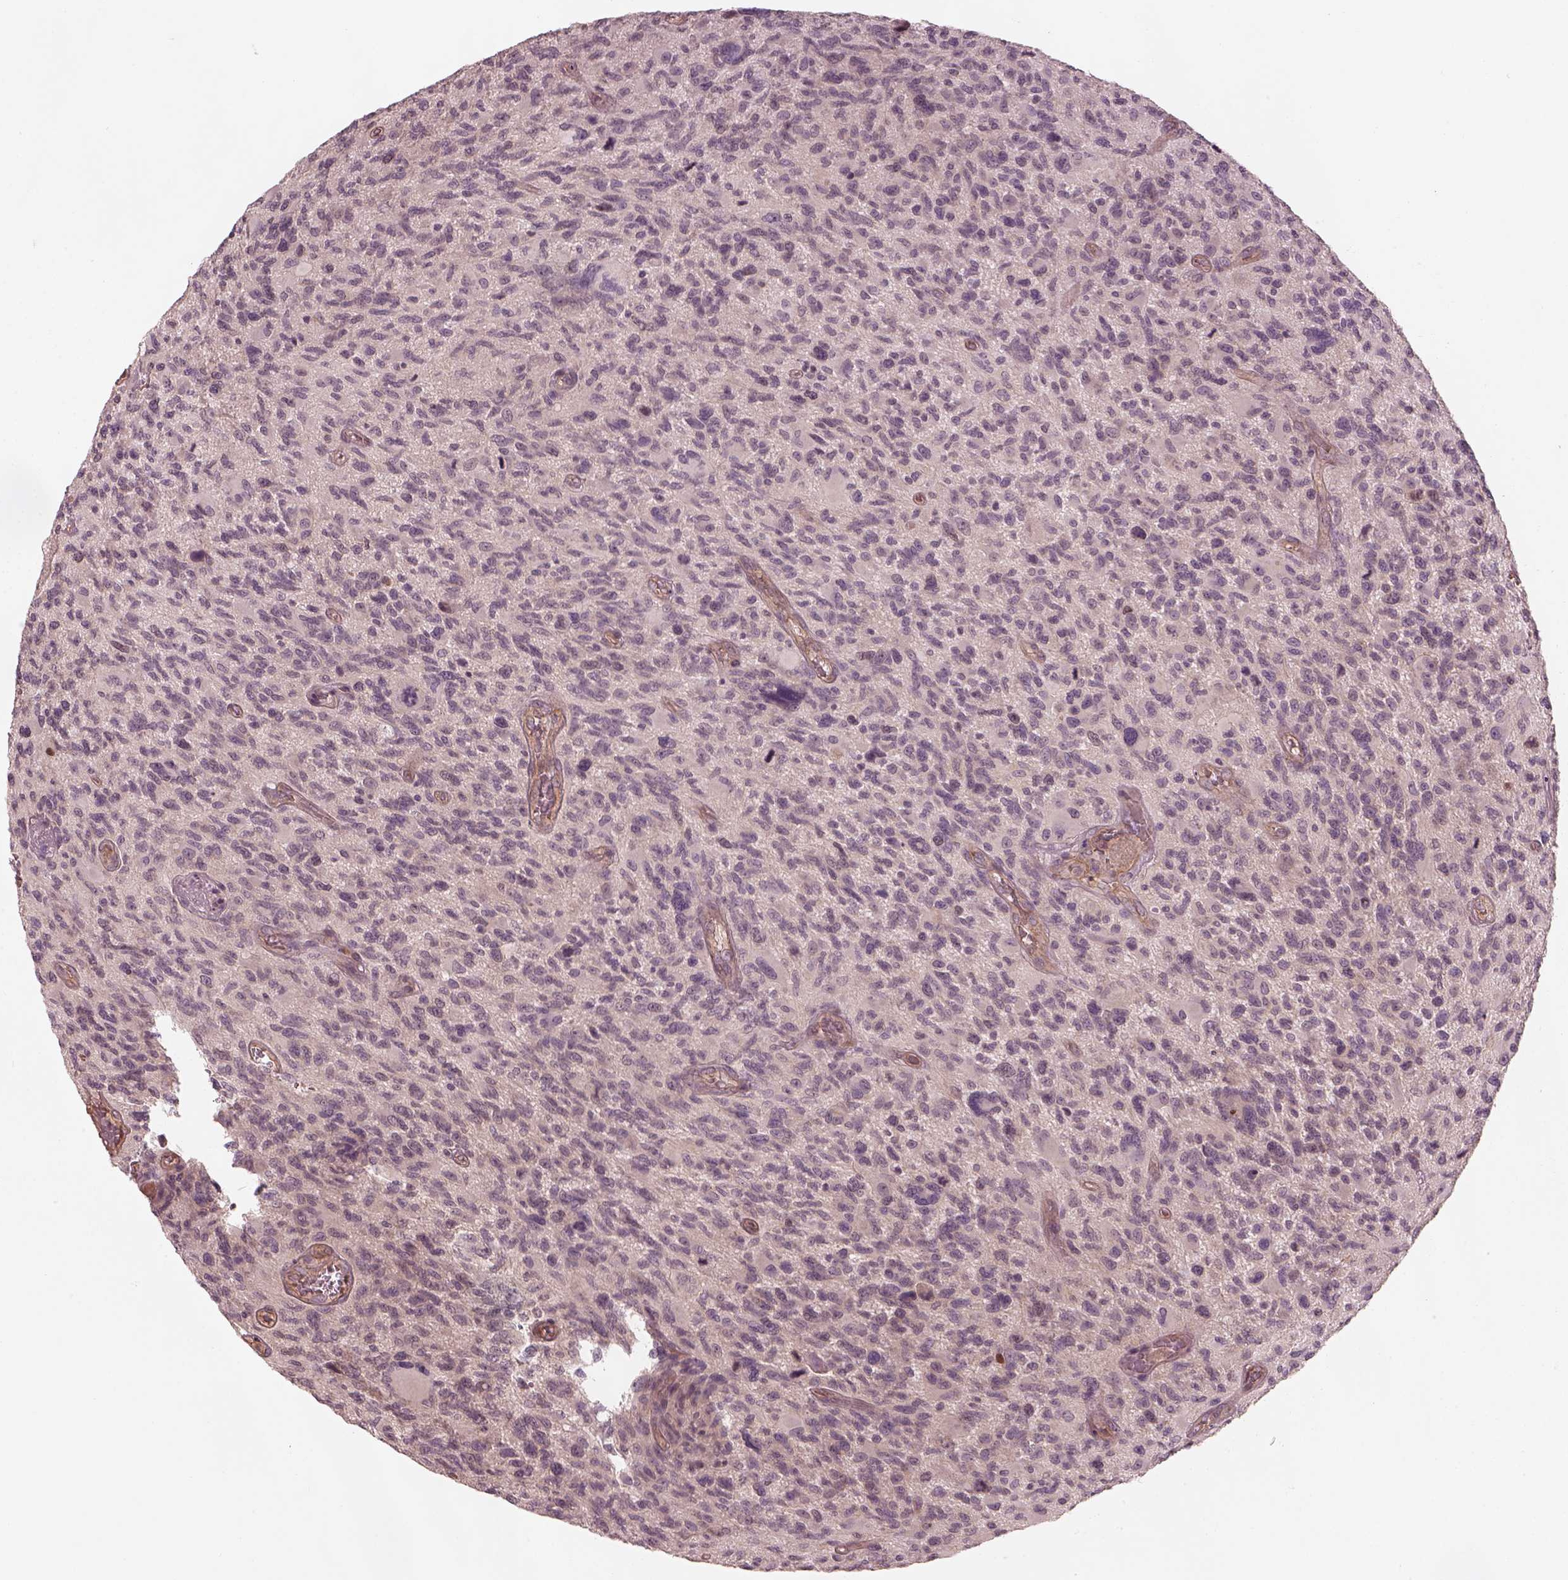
{"staining": {"intensity": "negative", "quantity": "none", "location": "none"}, "tissue": "glioma", "cell_type": "Tumor cells", "image_type": "cancer", "snomed": [{"axis": "morphology", "description": "Glioma, malignant, NOS"}, {"axis": "morphology", "description": "Glioma, malignant, High grade"}, {"axis": "topography", "description": "Brain"}], "caption": "IHC micrograph of glioma (malignant) stained for a protein (brown), which shows no staining in tumor cells.", "gene": "FAM107B", "patient": {"sex": "female", "age": 71}}